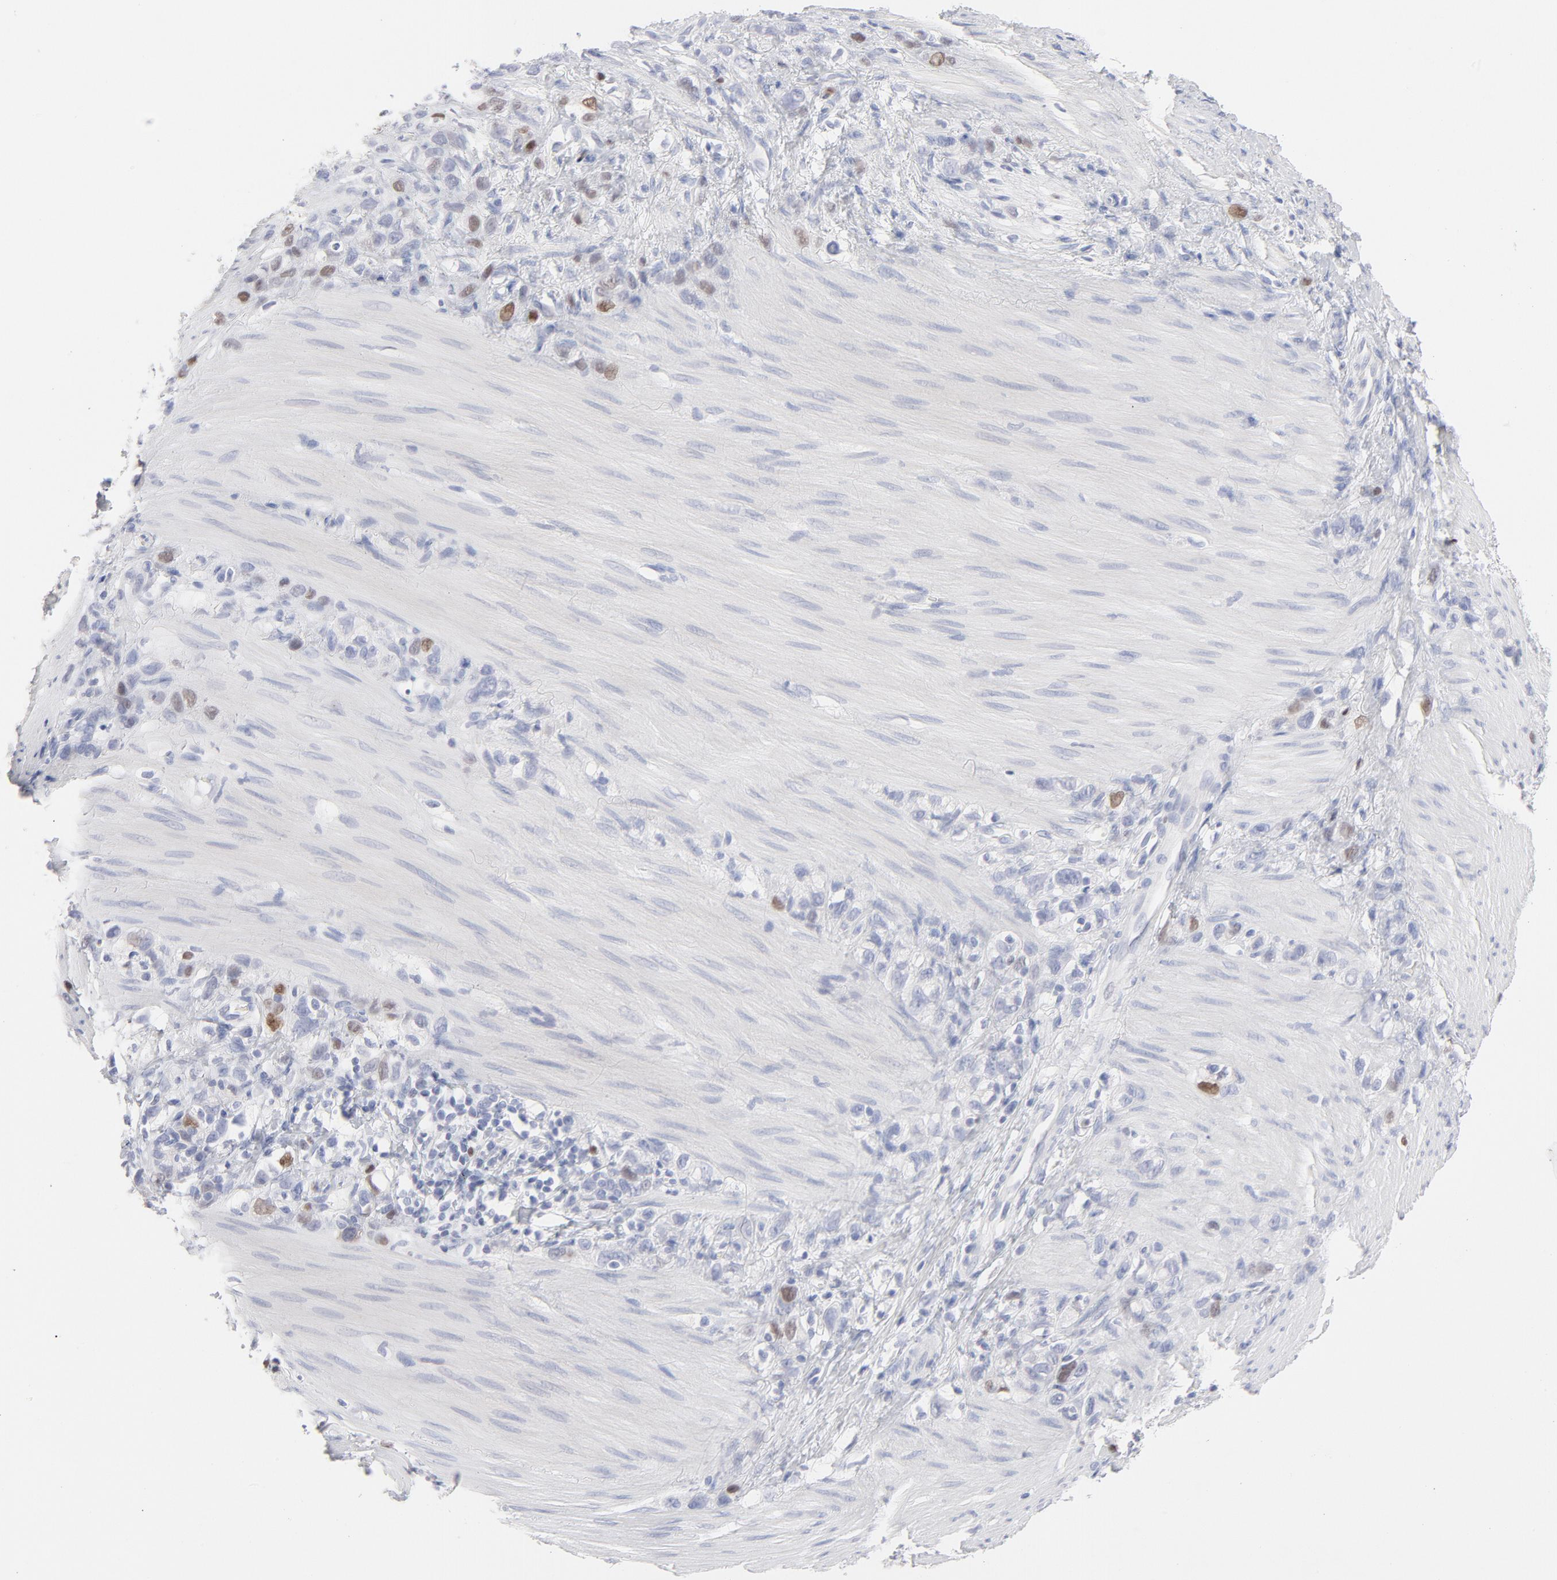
{"staining": {"intensity": "moderate", "quantity": "<25%", "location": "nuclear"}, "tissue": "stomach cancer", "cell_type": "Tumor cells", "image_type": "cancer", "snomed": [{"axis": "morphology", "description": "Normal tissue, NOS"}, {"axis": "morphology", "description": "Adenocarcinoma, NOS"}, {"axis": "morphology", "description": "Adenocarcinoma, High grade"}, {"axis": "topography", "description": "Stomach, upper"}, {"axis": "topography", "description": "Stomach"}], "caption": "Stomach cancer tissue exhibits moderate nuclear expression in approximately <25% of tumor cells The staining is performed using DAB brown chromogen to label protein expression. The nuclei are counter-stained blue using hematoxylin.", "gene": "MCM7", "patient": {"sex": "female", "age": 65}}